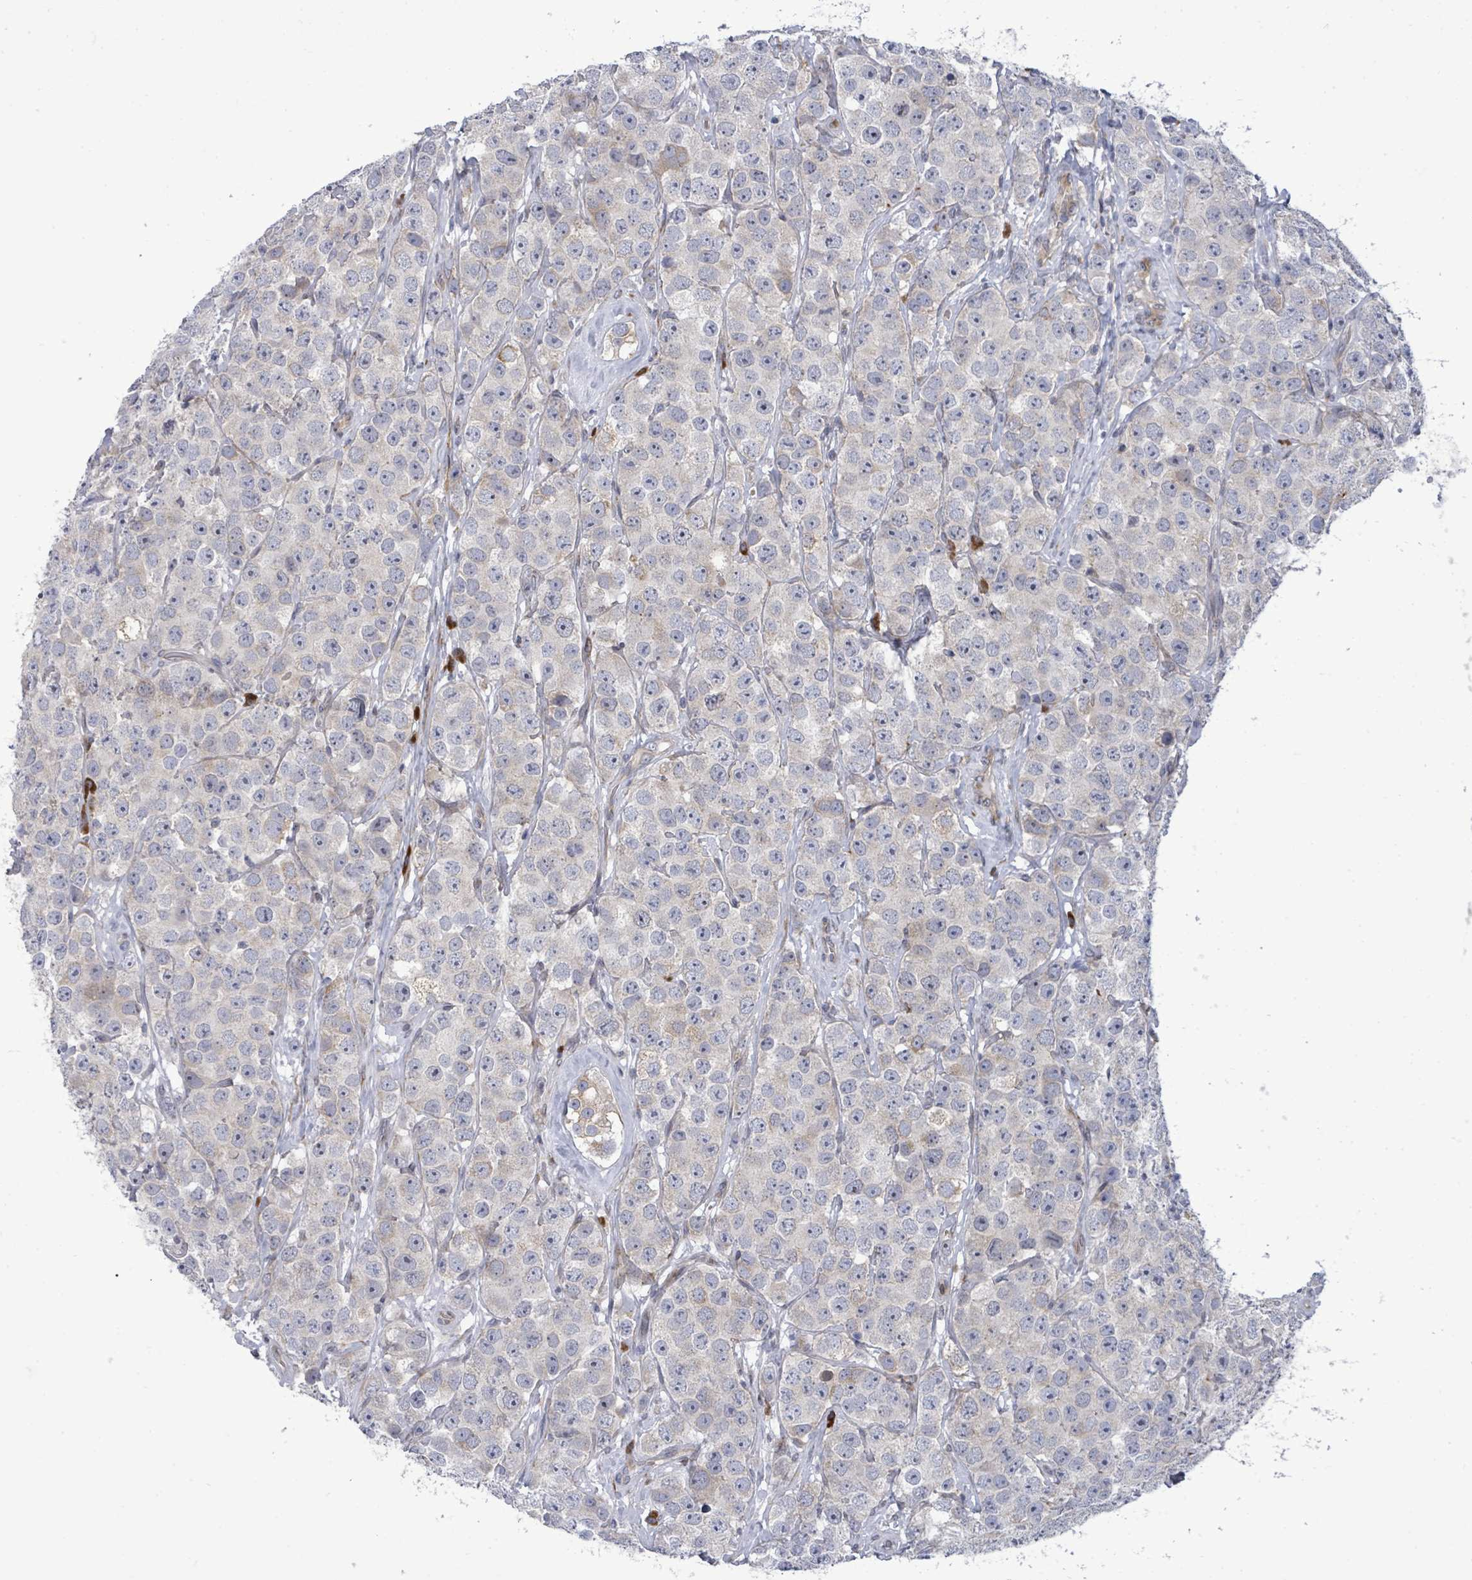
{"staining": {"intensity": "negative", "quantity": "none", "location": "none"}, "tissue": "testis cancer", "cell_type": "Tumor cells", "image_type": "cancer", "snomed": [{"axis": "morphology", "description": "Seminoma, NOS"}, {"axis": "topography", "description": "Testis"}], "caption": "The immunohistochemistry micrograph has no significant staining in tumor cells of seminoma (testis) tissue. (Stains: DAB IHC with hematoxylin counter stain, Microscopy: brightfield microscopy at high magnification).", "gene": "SAR1A", "patient": {"sex": "male", "age": 28}}